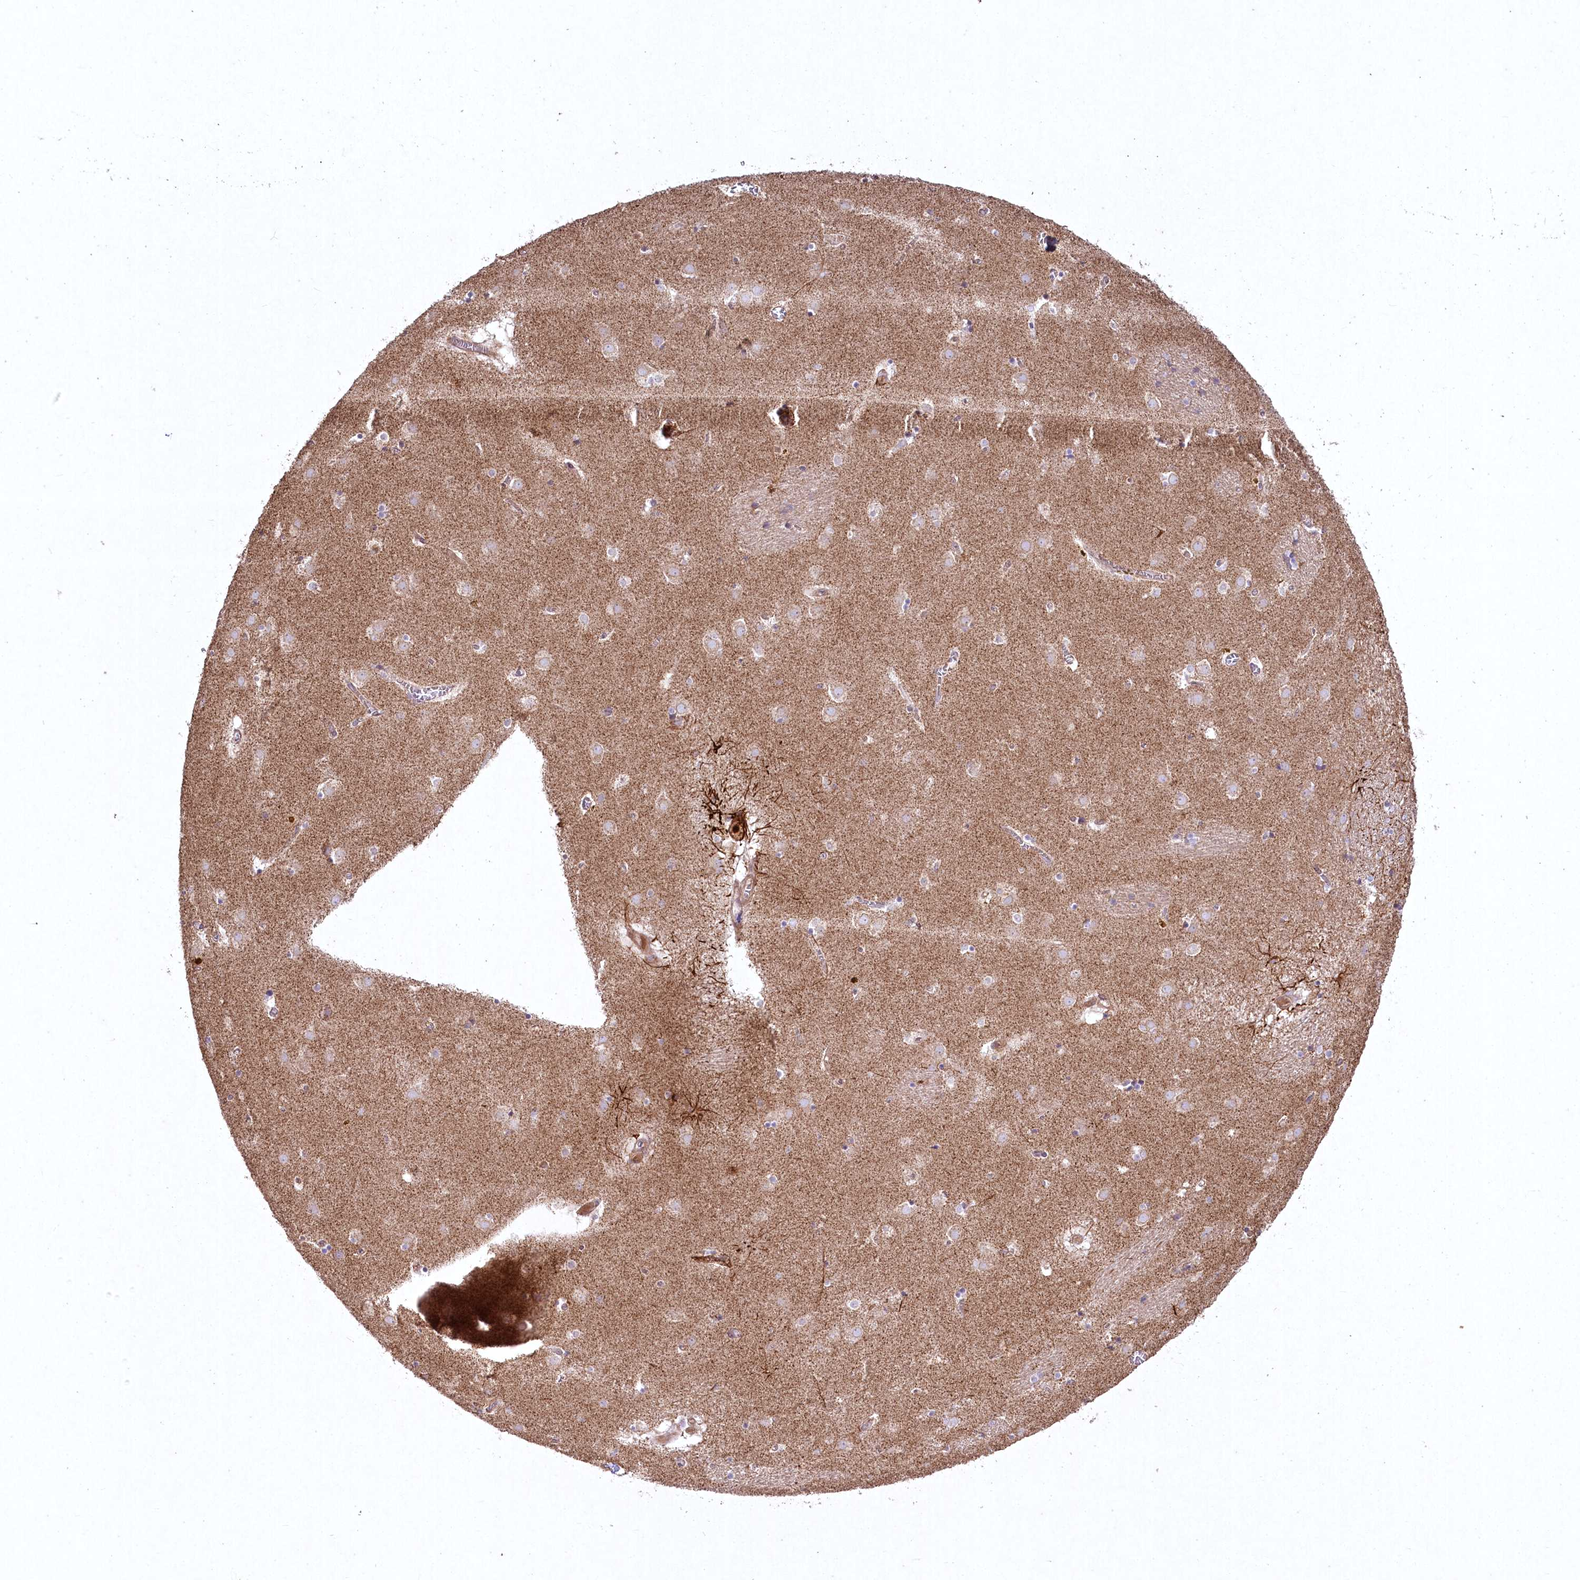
{"staining": {"intensity": "negative", "quantity": "none", "location": "none"}, "tissue": "caudate", "cell_type": "Glial cells", "image_type": "normal", "snomed": [{"axis": "morphology", "description": "Normal tissue, NOS"}, {"axis": "topography", "description": "Lateral ventricle wall"}], "caption": "DAB immunohistochemical staining of benign human caudate demonstrates no significant positivity in glial cells. The staining is performed using DAB brown chromogen with nuclei counter-stained in using hematoxylin.", "gene": "SH3TC1", "patient": {"sex": "male", "age": 70}}